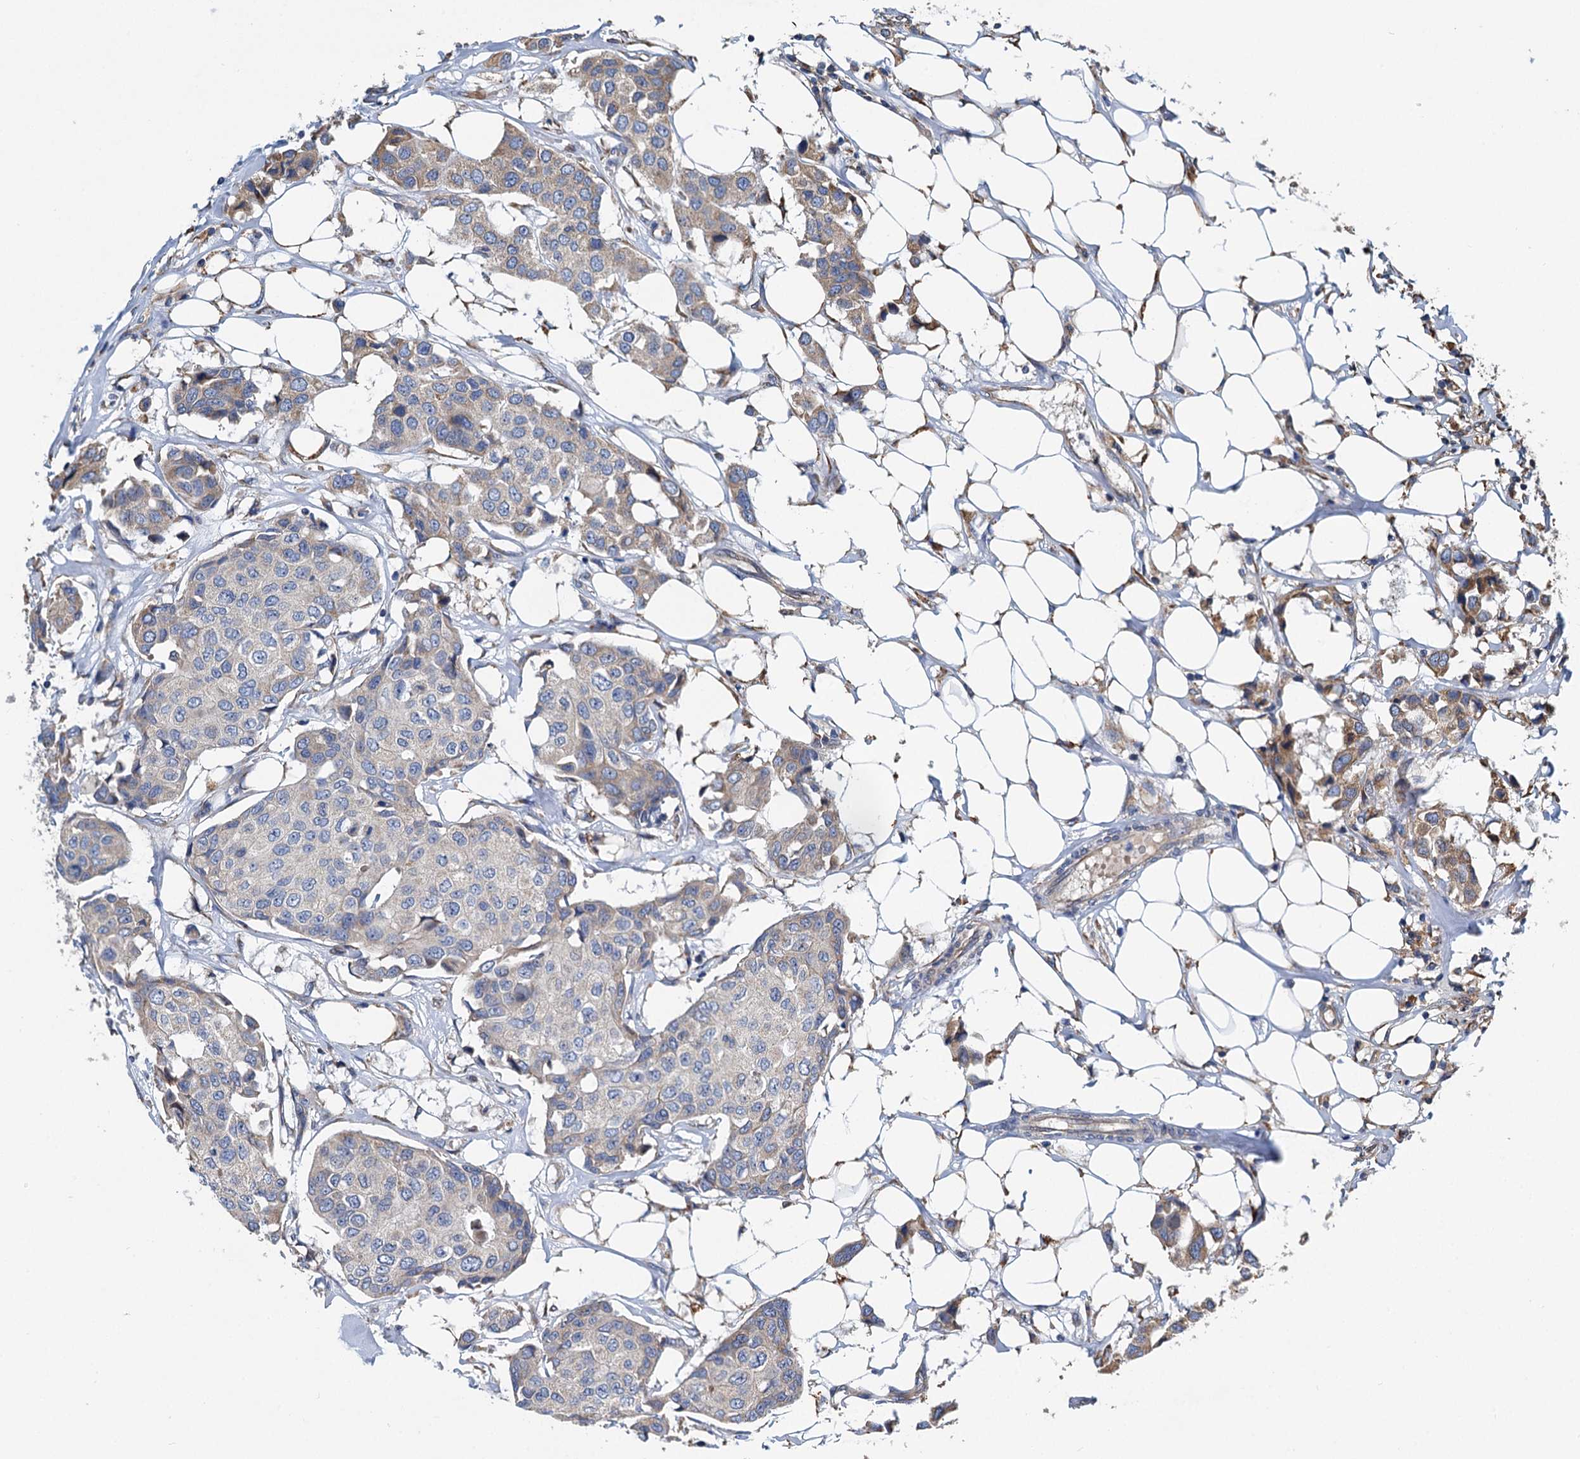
{"staining": {"intensity": "weak", "quantity": "<25%", "location": "cytoplasmic/membranous"}, "tissue": "breast cancer", "cell_type": "Tumor cells", "image_type": "cancer", "snomed": [{"axis": "morphology", "description": "Duct carcinoma"}, {"axis": "topography", "description": "Breast"}], "caption": "This is an IHC image of human breast cancer. There is no expression in tumor cells.", "gene": "LINS1", "patient": {"sex": "female", "age": 80}}